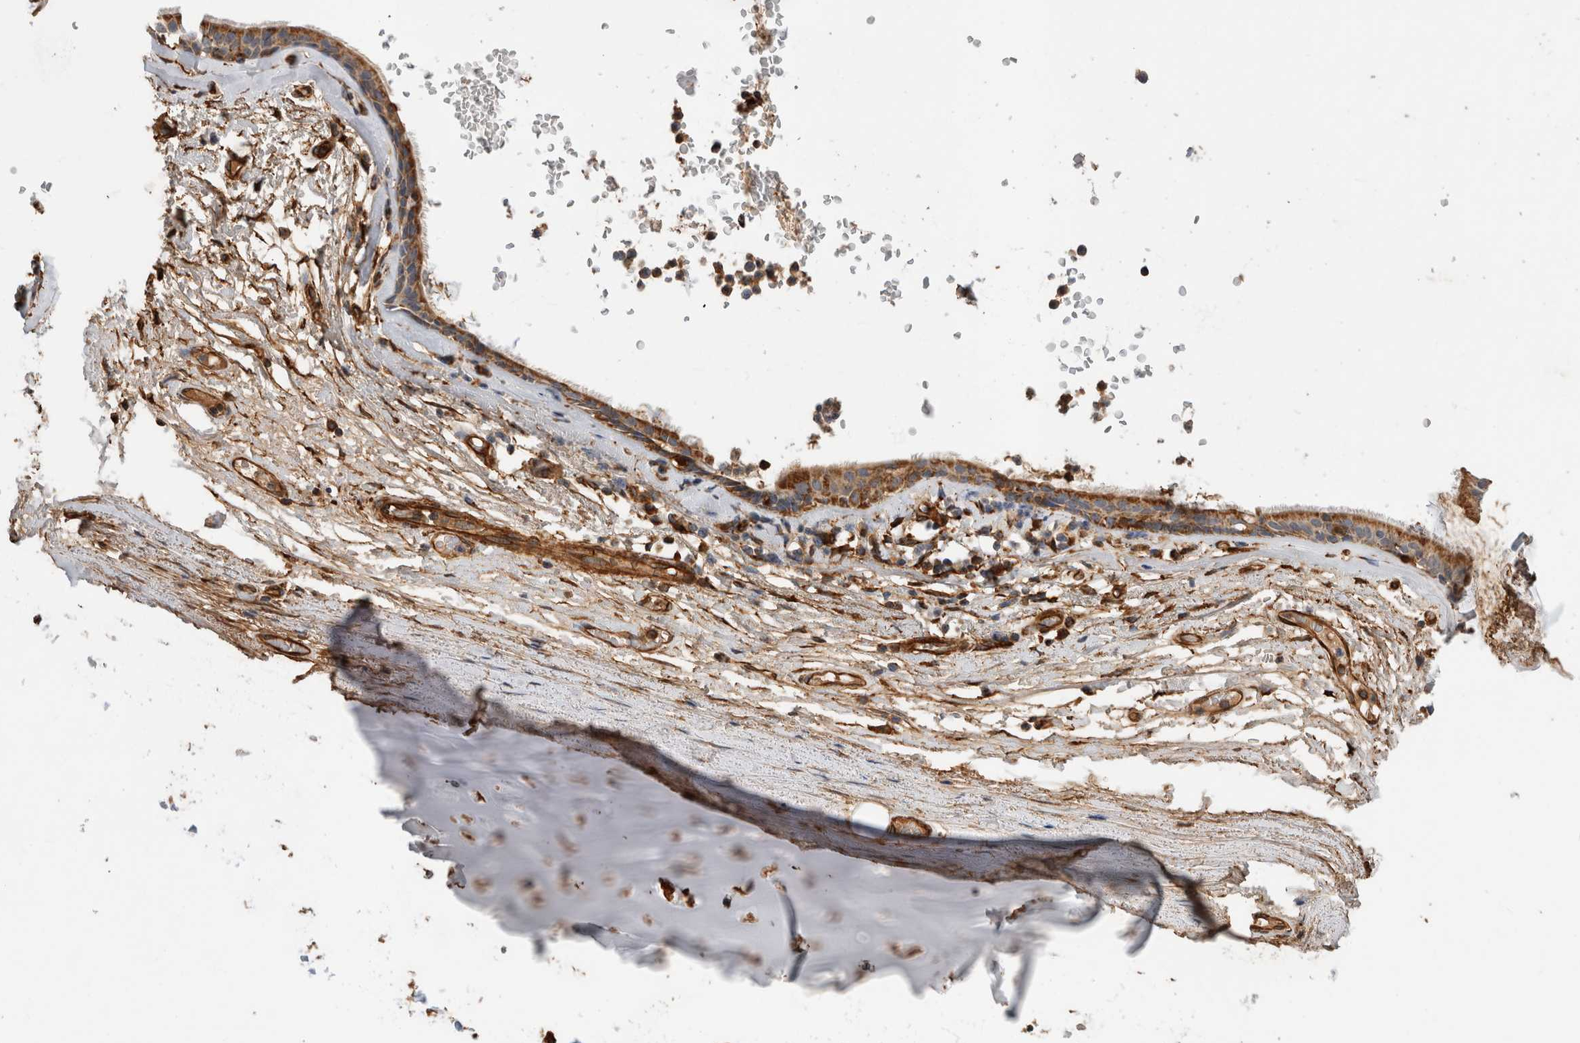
{"staining": {"intensity": "moderate", "quantity": ">75%", "location": "cytoplasmic/membranous"}, "tissue": "adipose tissue", "cell_type": "Adipocytes", "image_type": "normal", "snomed": [{"axis": "morphology", "description": "Normal tissue, NOS"}, {"axis": "topography", "description": "Cartilage tissue"}], "caption": "Adipose tissue was stained to show a protein in brown. There is medium levels of moderate cytoplasmic/membranous staining in about >75% of adipocytes.", "gene": "ZNF397", "patient": {"sex": "female", "age": 63}}